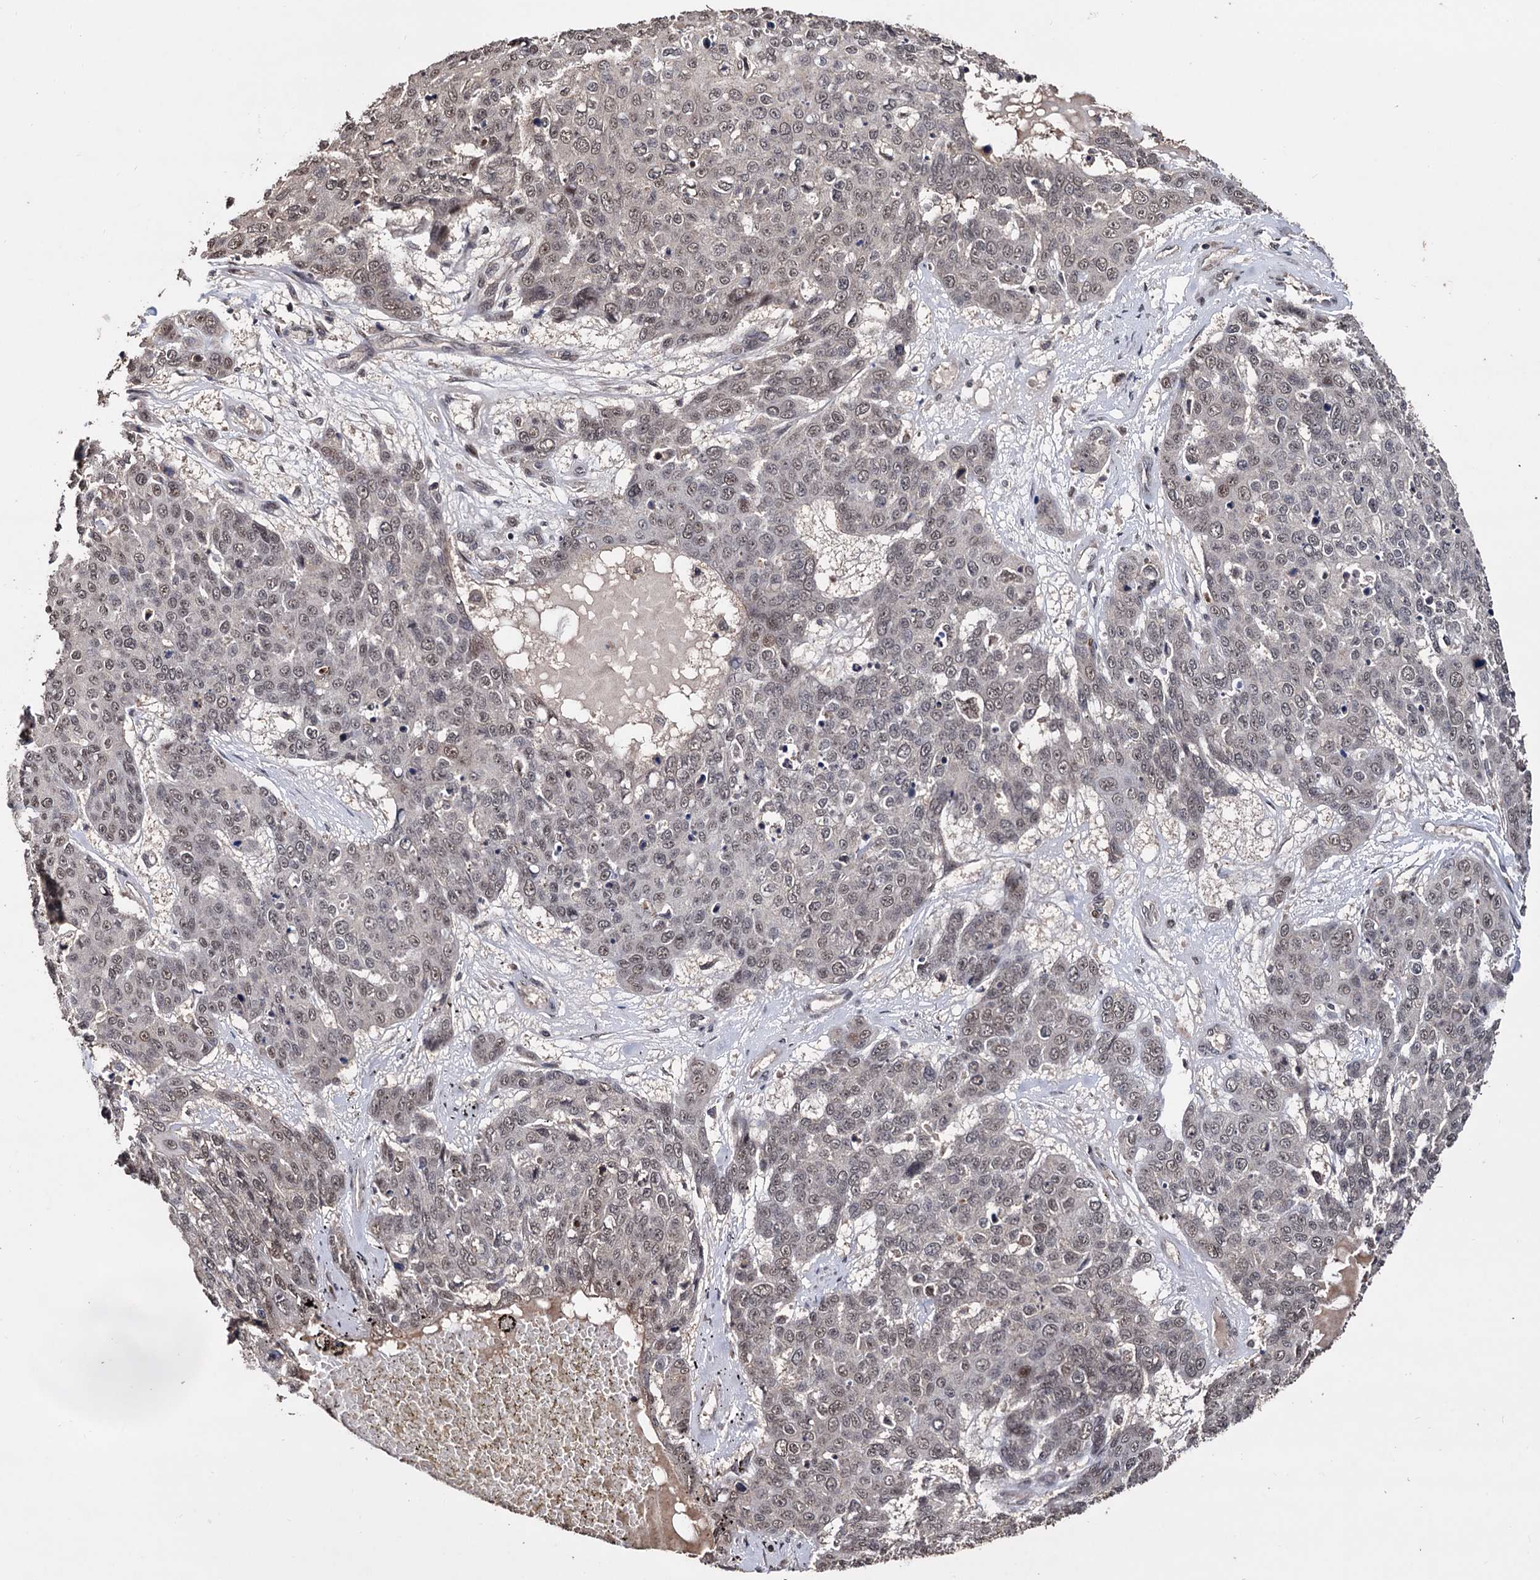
{"staining": {"intensity": "weak", "quantity": "<25%", "location": "nuclear"}, "tissue": "skin cancer", "cell_type": "Tumor cells", "image_type": "cancer", "snomed": [{"axis": "morphology", "description": "Squamous cell carcinoma, NOS"}, {"axis": "topography", "description": "Skin"}], "caption": "A photomicrograph of squamous cell carcinoma (skin) stained for a protein reveals no brown staining in tumor cells.", "gene": "KLF5", "patient": {"sex": "male", "age": 71}}